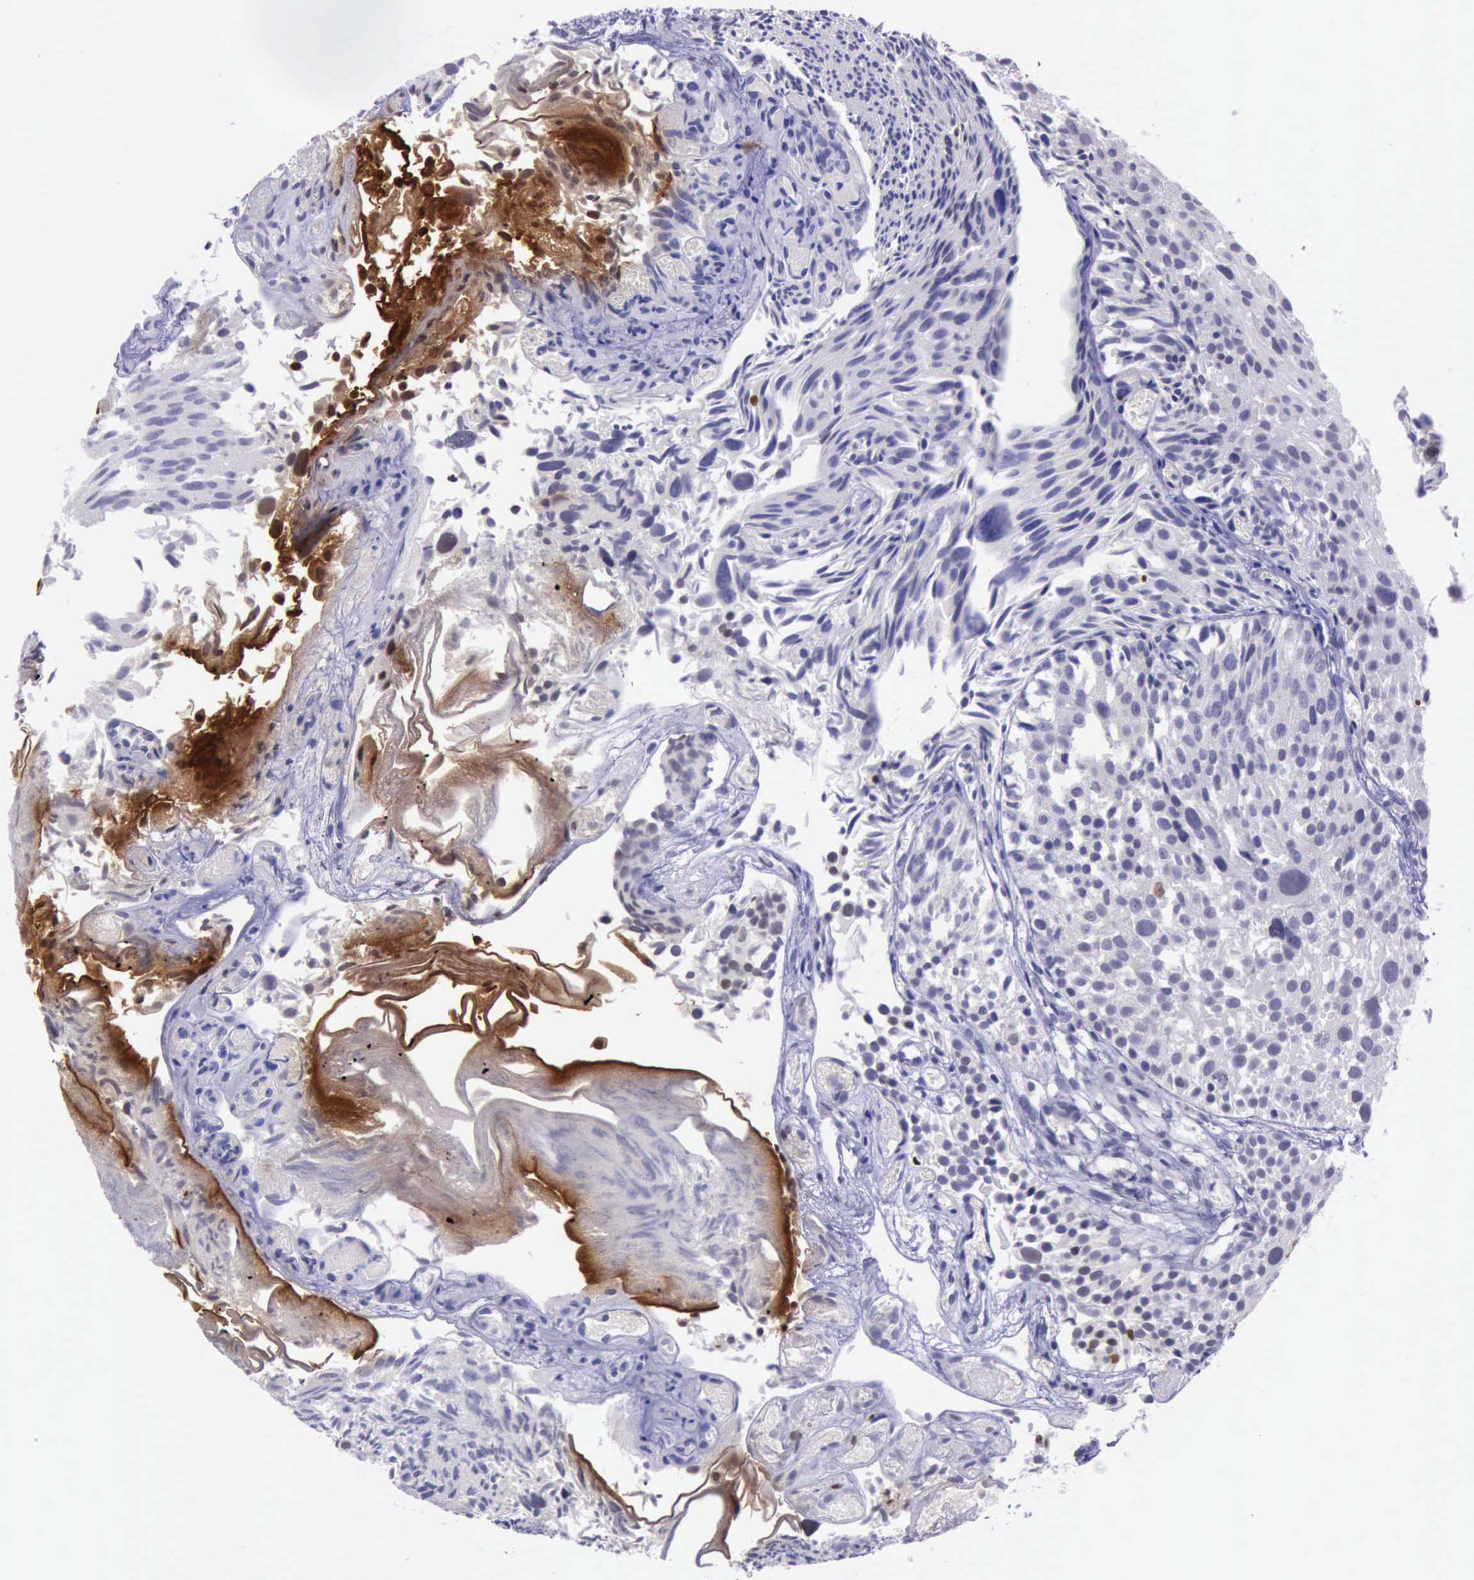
{"staining": {"intensity": "strong", "quantity": "<25%", "location": "nuclear"}, "tissue": "urothelial cancer", "cell_type": "Tumor cells", "image_type": "cancer", "snomed": [{"axis": "morphology", "description": "Urothelial carcinoma, High grade"}, {"axis": "topography", "description": "Urinary bladder"}], "caption": "This is an image of IHC staining of urothelial cancer, which shows strong staining in the nuclear of tumor cells.", "gene": "PARP1", "patient": {"sex": "female", "age": 78}}